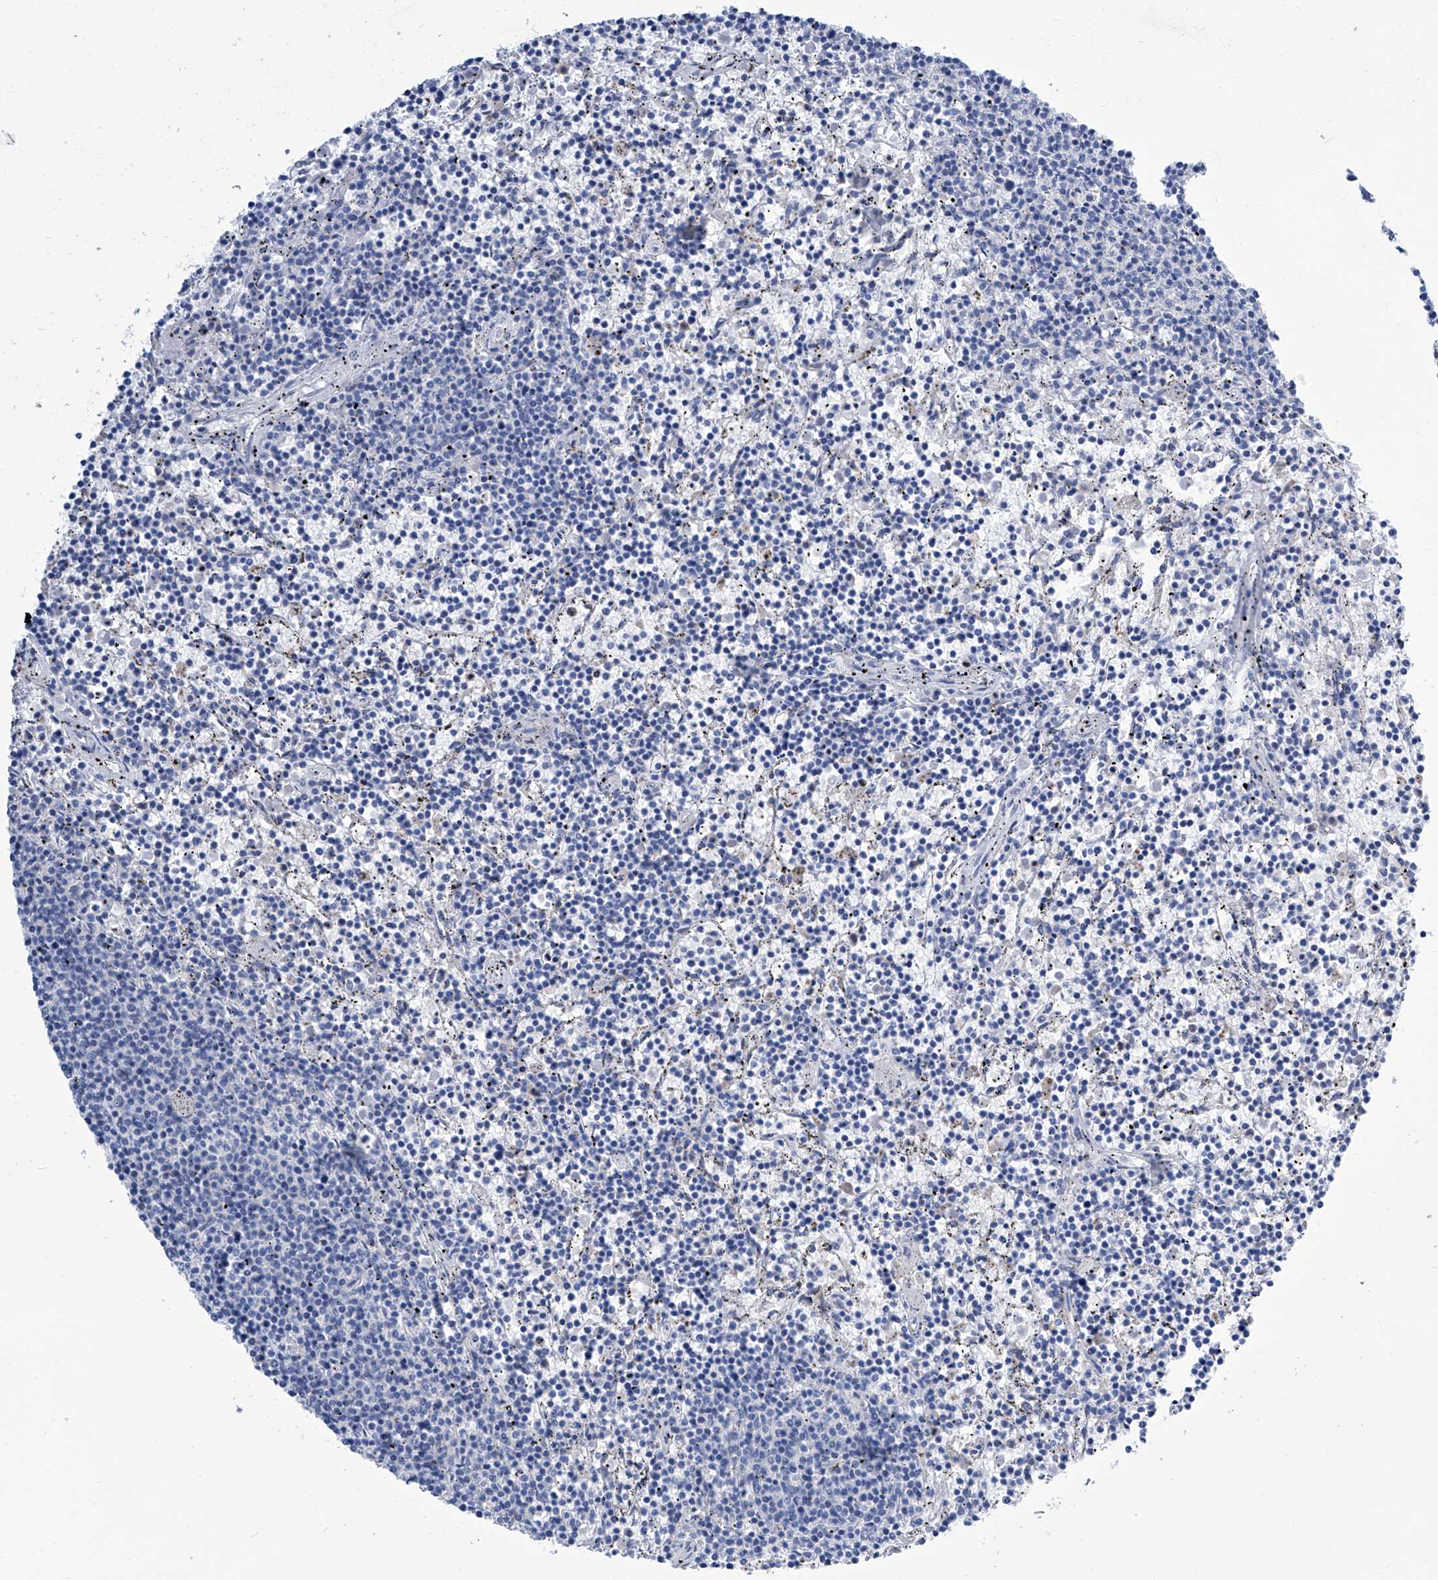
{"staining": {"intensity": "negative", "quantity": "none", "location": "none"}, "tissue": "lymphoma", "cell_type": "Tumor cells", "image_type": "cancer", "snomed": [{"axis": "morphology", "description": "Malignant lymphoma, non-Hodgkin's type, Low grade"}, {"axis": "topography", "description": "Spleen"}], "caption": "There is no significant expression in tumor cells of lymphoma.", "gene": "IMPA2", "patient": {"sex": "female", "age": 50}}